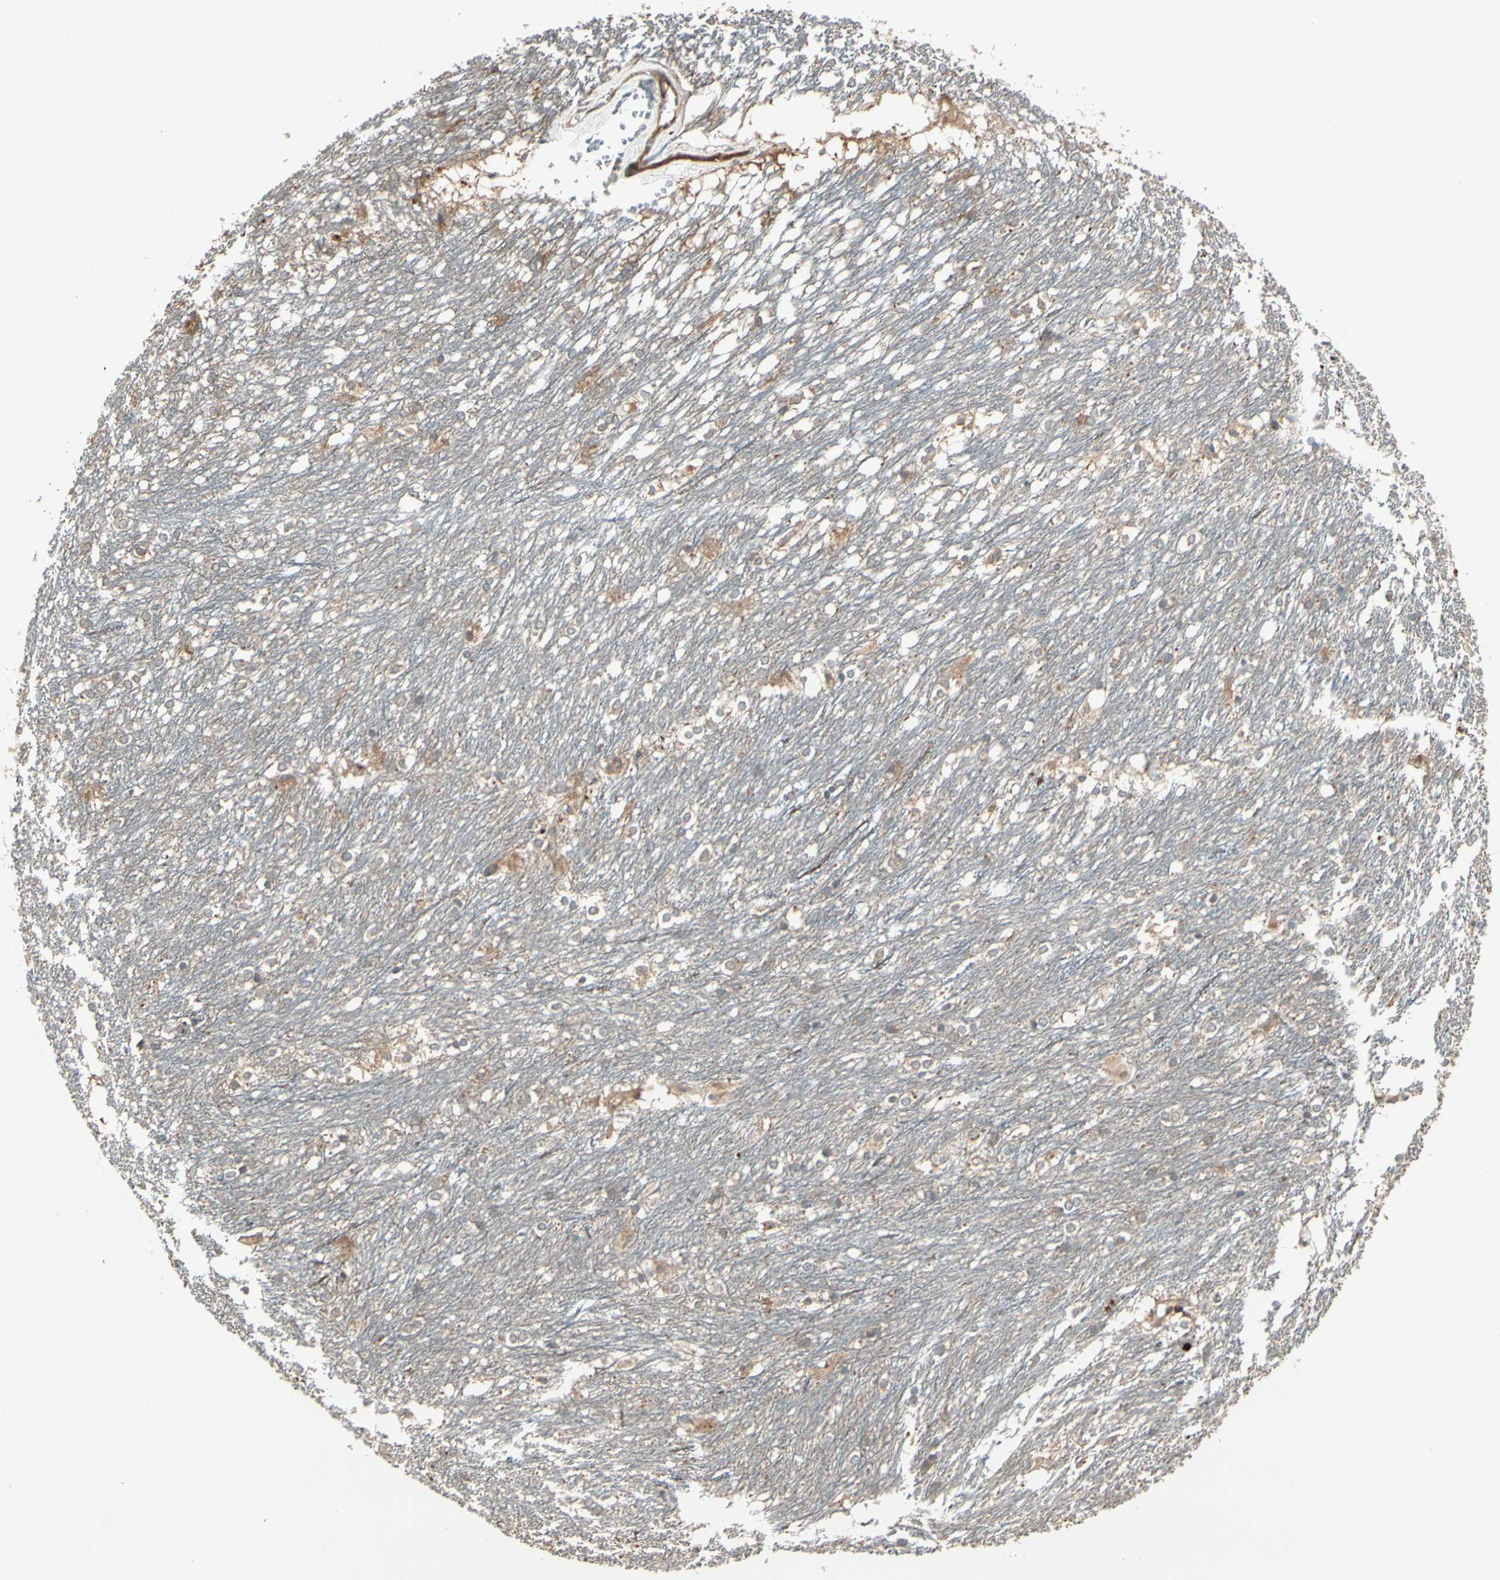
{"staining": {"intensity": "weak", "quantity": "25%-75%", "location": "cytoplasmic/membranous"}, "tissue": "caudate", "cell_type": "Glial cells", "image_type": "normal", "snomed": [{"axis": "morphology", "description": "Normal tissue, NOS"}, {"axis": "topography", "description": "Lateral ventricle wall"}], "caption": "Normal caudate demonstrates weak cytoplasmic/membranous expression in approximately 25%-75% of glial cells, visualized by immunohistochemistry.", "gene": "ACVR1C", "patient": {"sex": "female", "age": 19}}